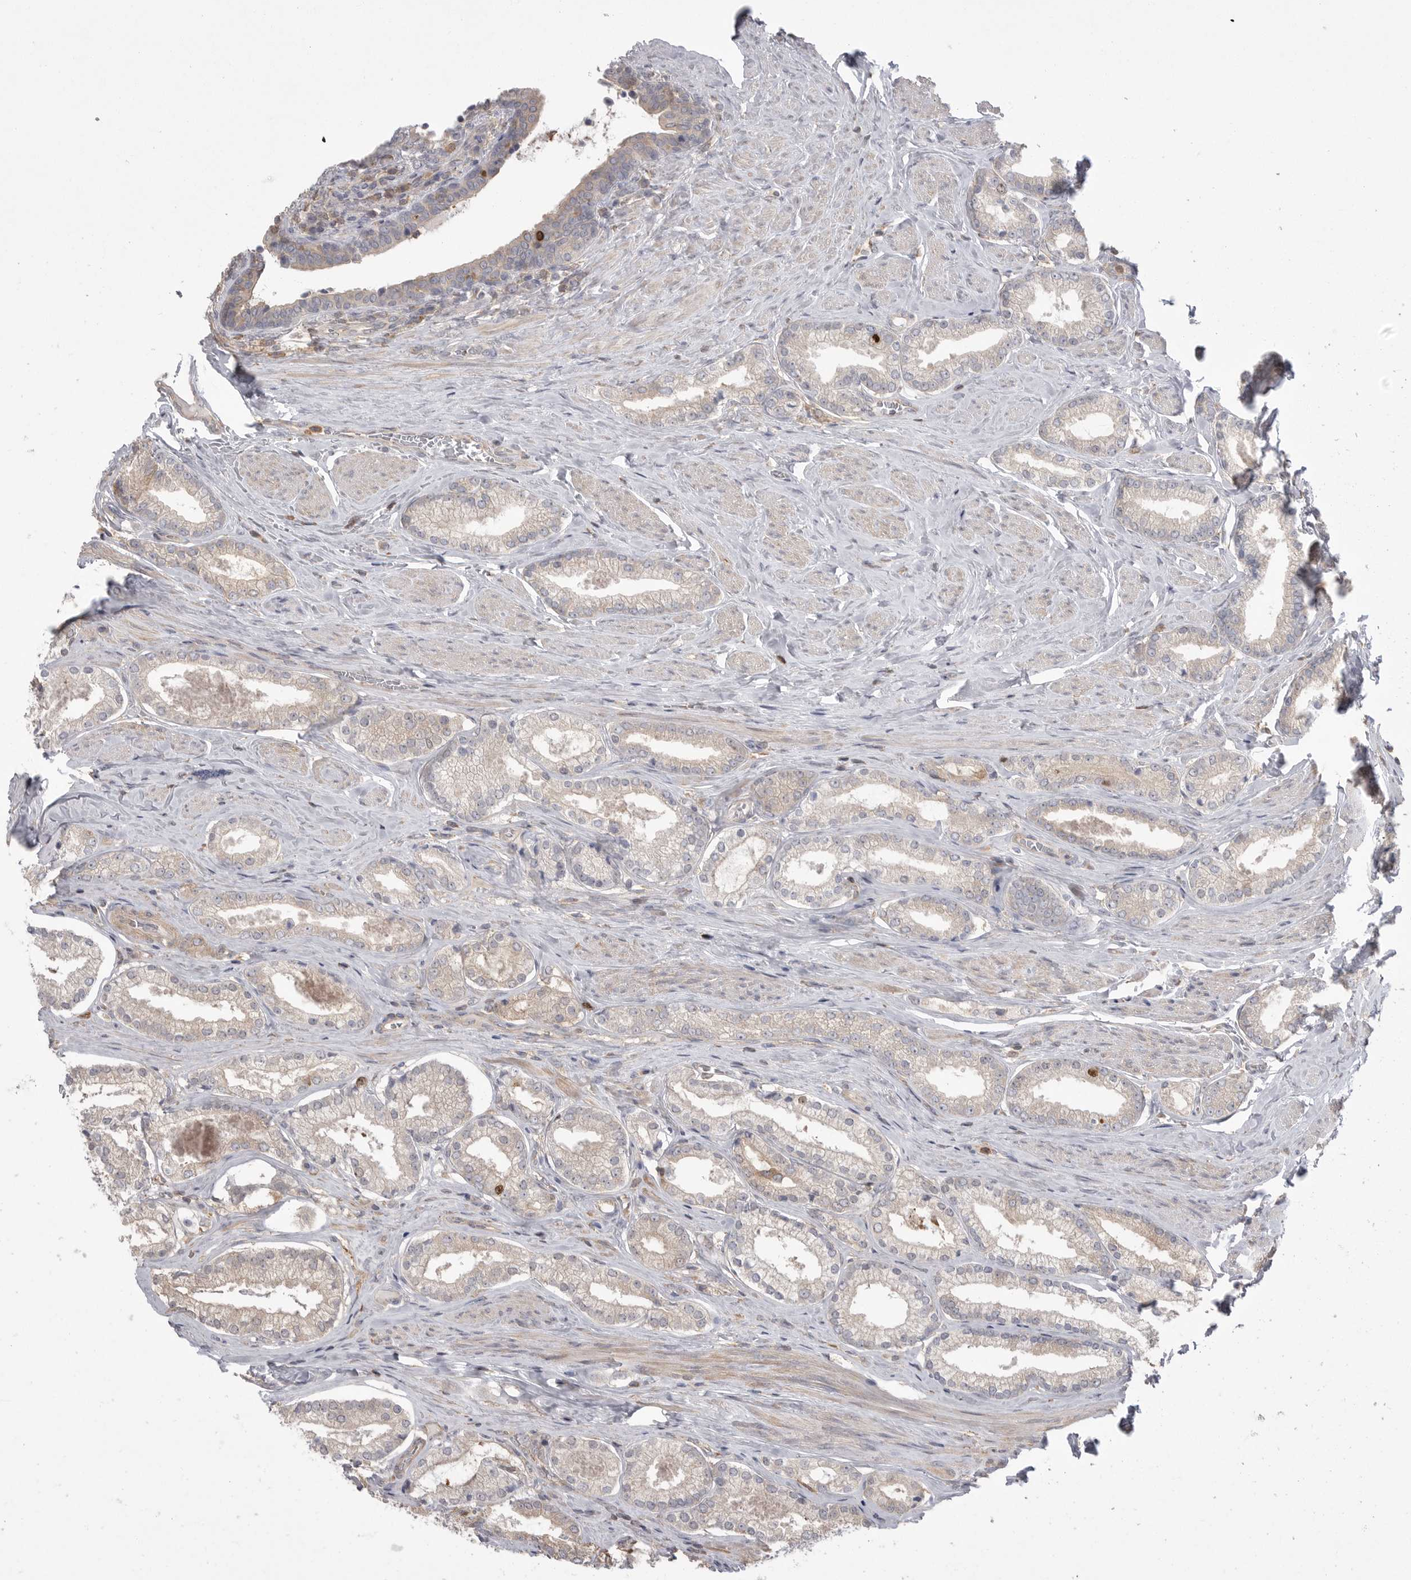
{"staining": {"intensity": "strong", "quantity": "<25%", "location": "nuclear"}, "tissue": "prostate cancer", "cell_type": "Tumor cells", "image_type": "cancer", "snomed": [{"axis": "morphology", "description": "Adenocarcinoma, Low grade"}, {"axis": "topography", "description": "Prostate"}], "caption": "Protein analysis of adenocarcinoma (low-grade) (prostate) tissue reveals strong nuclear expression in approximately <25% of tumor cells. (IHC, brightfield microscopy, high magnification).", "gene": "TOP2A", "patient": {"sex": "male", "age": 71}}